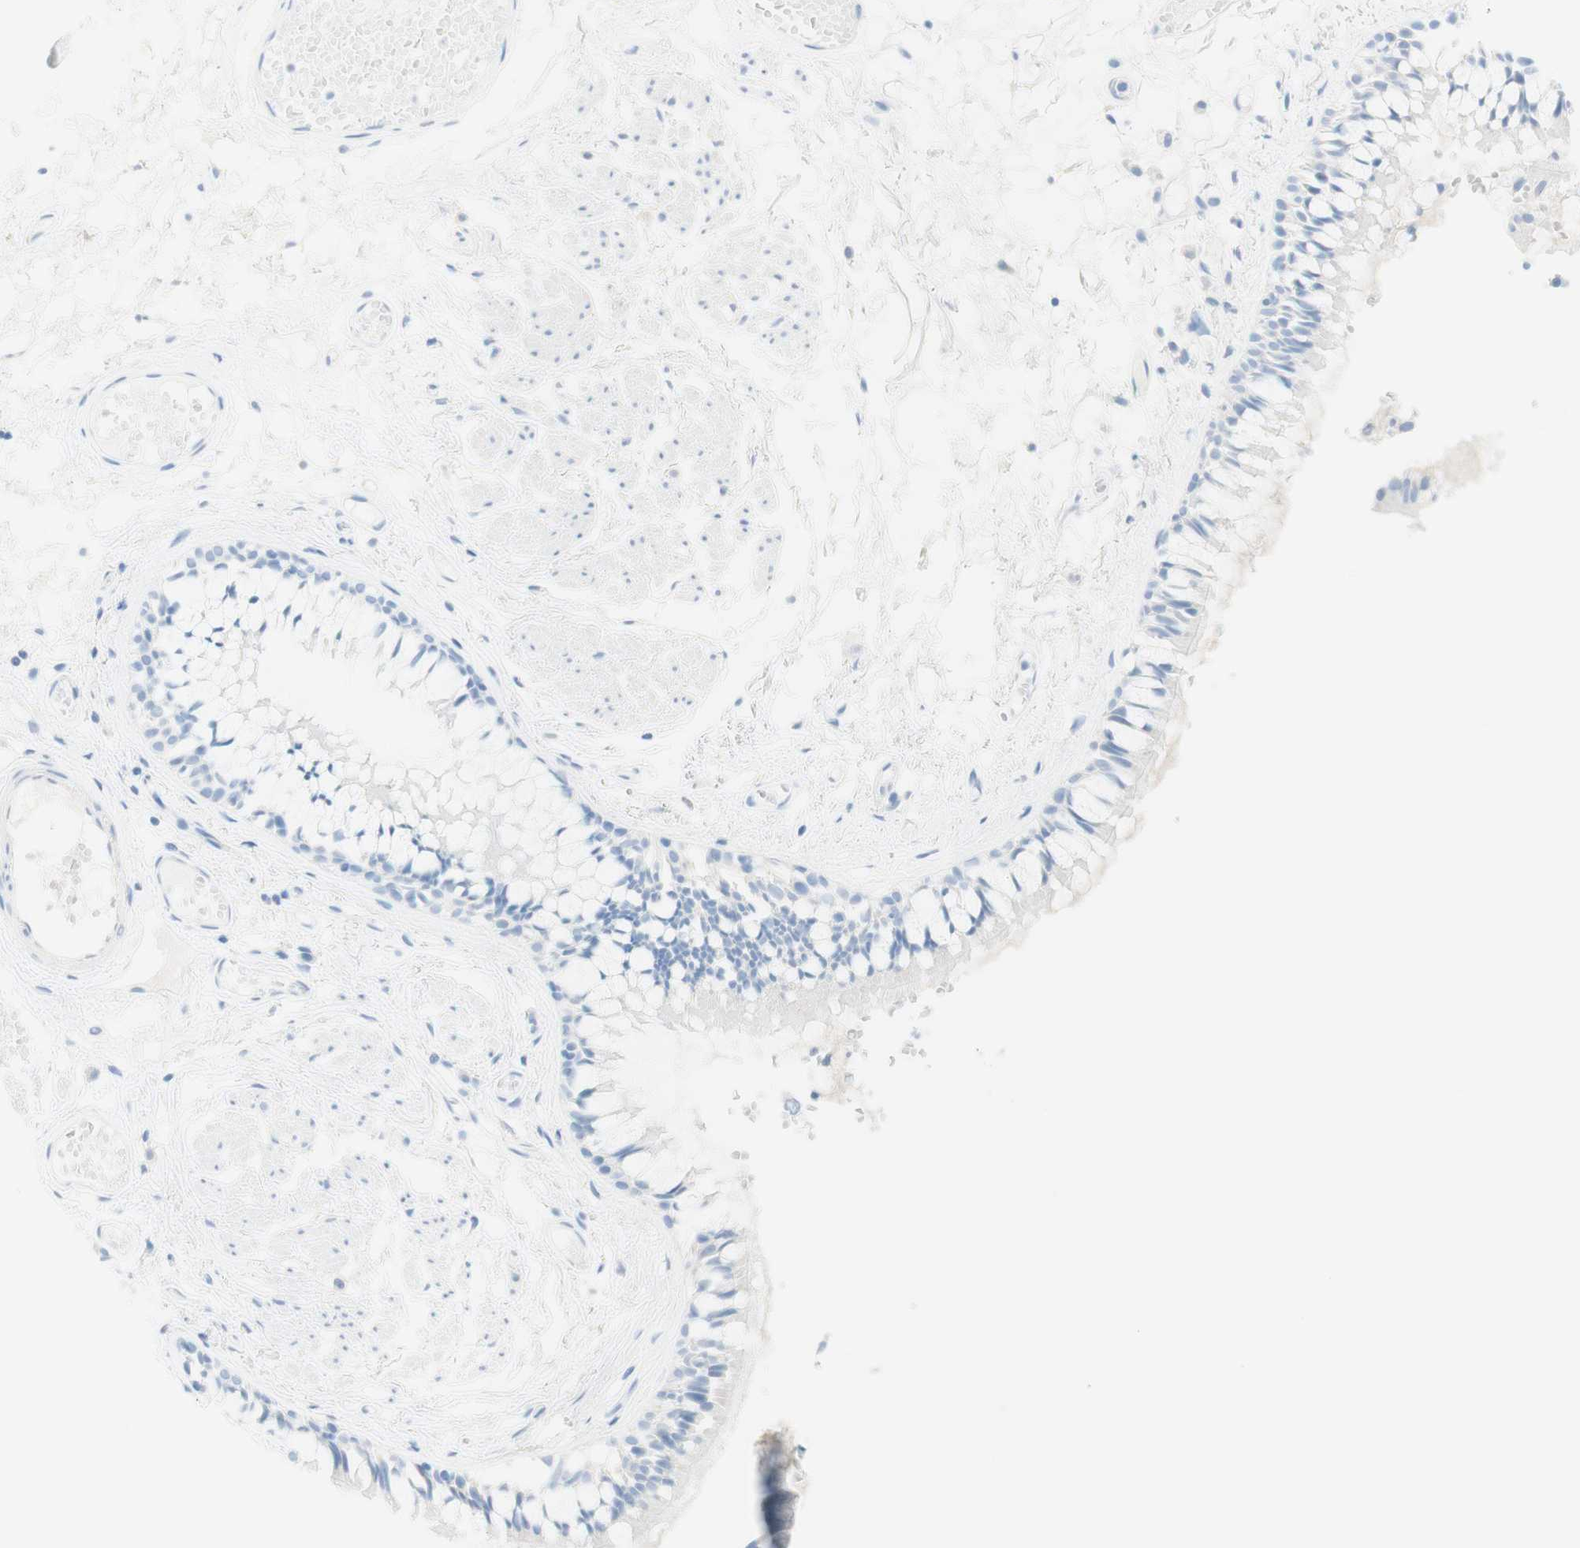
{"staining": {"intensity": "negative", "quantity": "none", "location": "none"}, "tissue": "bronchus", "cell_type": "Respiratory epithelial cells", "image_type": "normal", "snomed": [{"axis": "morphology", "description": "Normal tissue, NOS"}, {"axis": "morphology", "description": "Inflammation, NOS"}, {"axis": "topography", "description": "Cartilage tissue"}, {"axis": "topography", "description": "Lung"}], "caption": "Immunohistochemistry of benign bronchus shows no positivity in respiratory epithelial cells. The staining is performed using DAB (3,3'-diaminobenzidine) brown chromogen with nuclei counter-stained in using hematoxylin.", "gene": "TPO", "patient": {"sex": "male", "age": 71}}